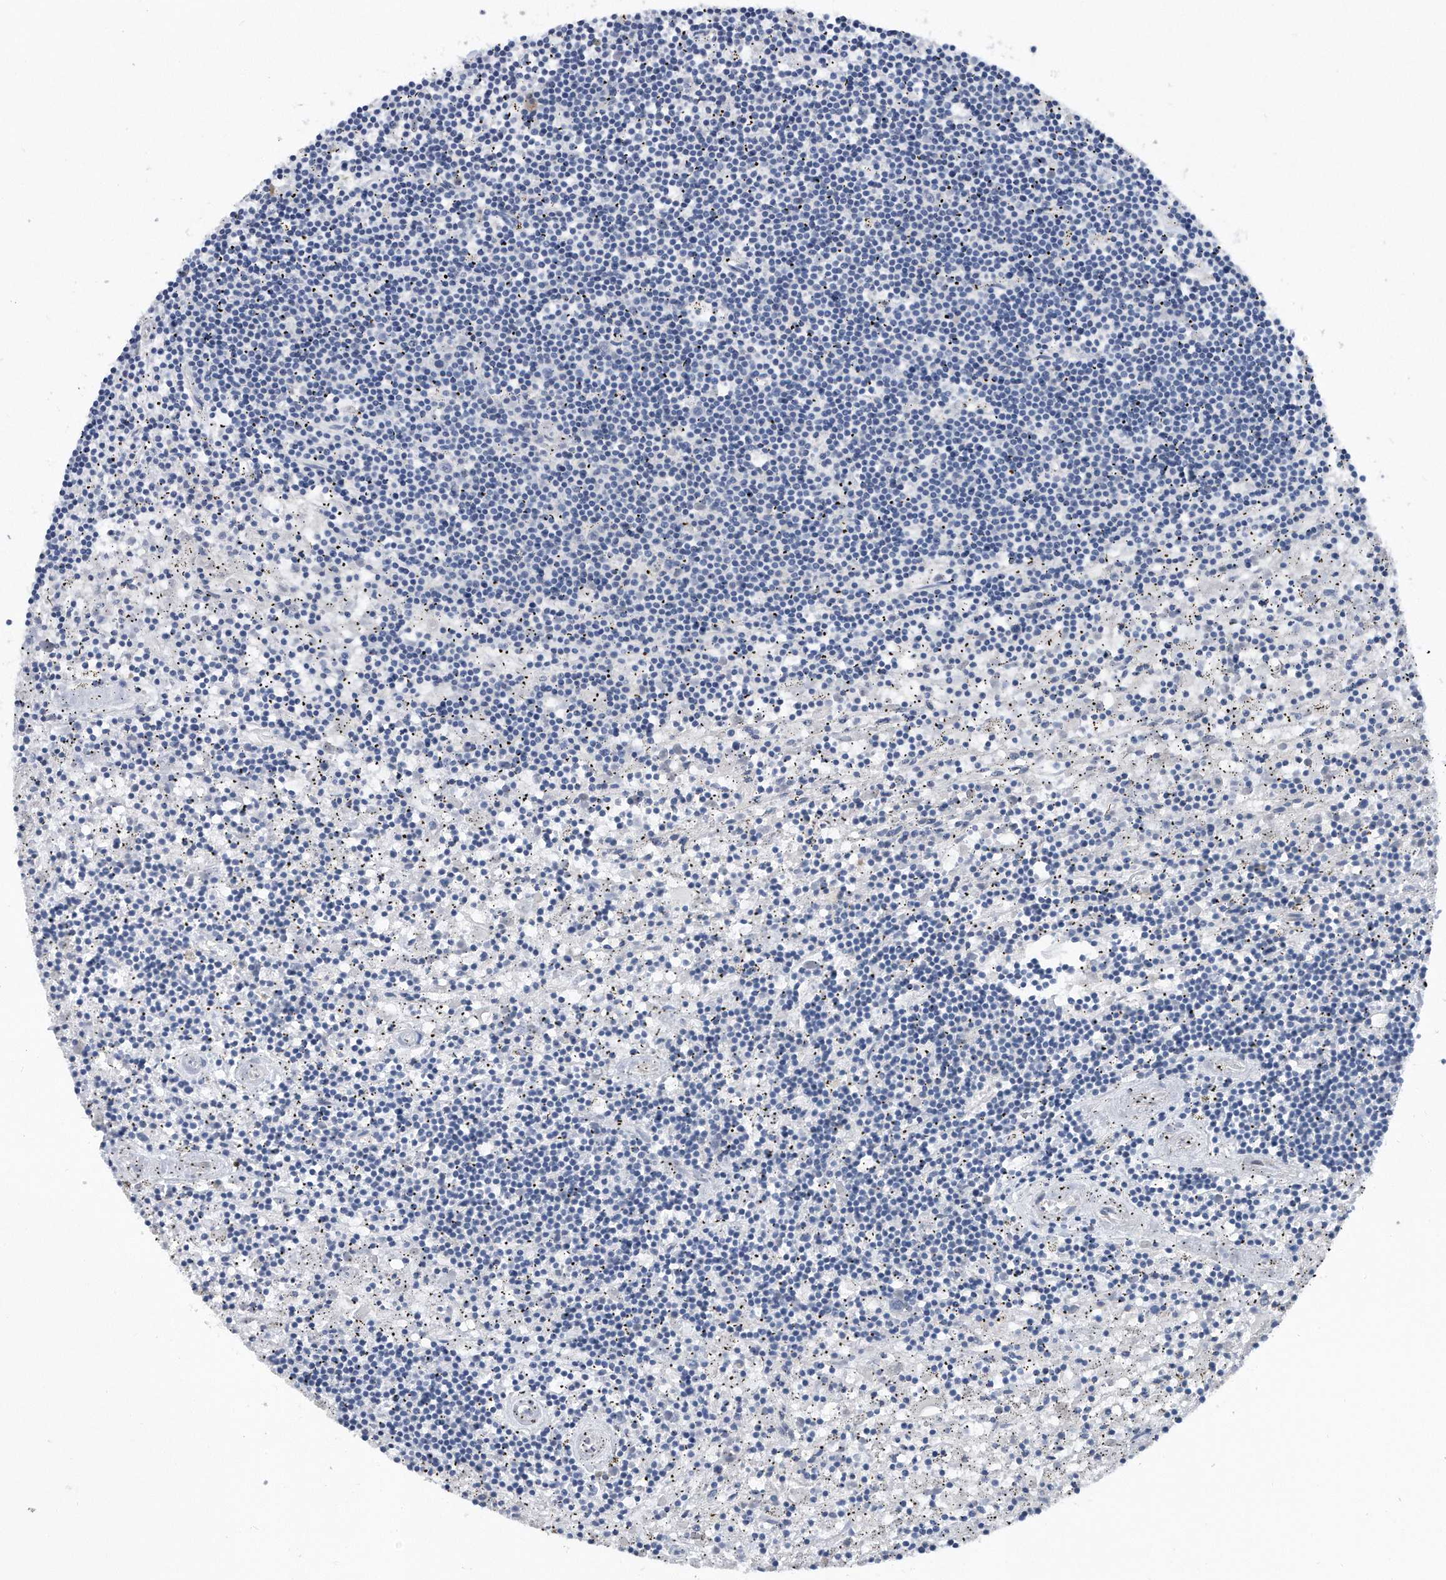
{"staining": {"intensity": "negative", "quantity": "none", "location": "none"}, "tissue": "lymphoma", "cell_type": "Tumor cells", "image_type": "cancer", "snomed": [{"axis": "morphology", "description": "Malignant lymphoma, non-Hodgkin's type, Low grade"}, {"axis": "topography", "description": "Spleen"}], "caption": "This is an IHC histopathology image of lymphoma. There is no positivity in tumor cells.", "gene": "TP53INP1", "patient": {"sex": "male", "age": 76}}